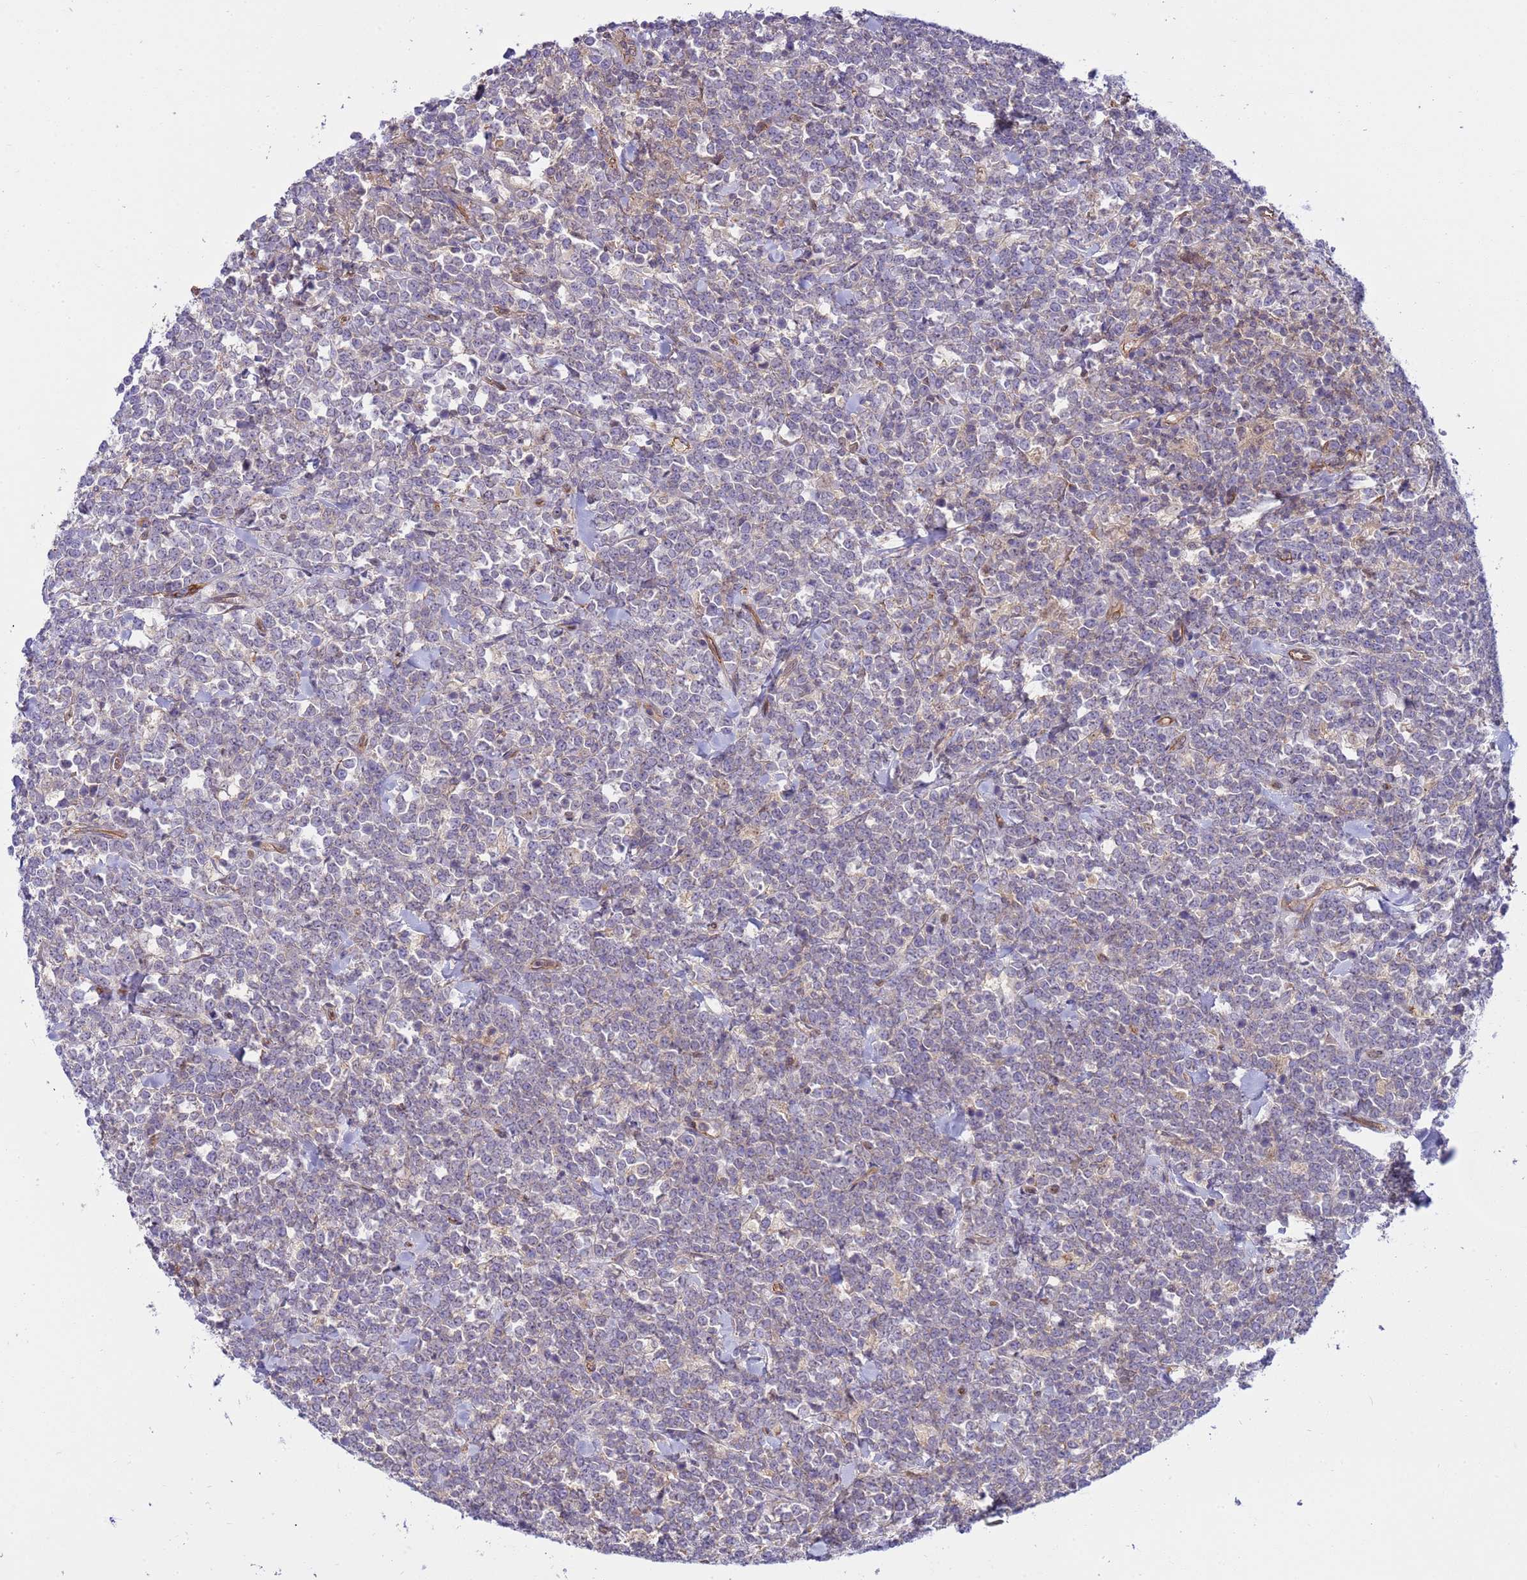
{"staining": {"intensity": "negative", "quantity": "none", "location": "none"}, "tissue": "lymphoma", "cell_type": "Tumor cells", "image_type": "cancer", "snomed": [{"axis": "morphology", "description": "Malignant lymphoma, non-Hodgkin's type, High grade"}, {"axis": "topography", "description": "Small intestine"}, {"axis": "topography", "description": "Colon"}], "caption": "High-grade malignant lymphoma, non-Hodgkin's type stained for a protein using immunohistochemistry demonstrates no positivity tumor cells.", "gene": "SMCO3", "patient": {"sex": "male", "age": 8}}